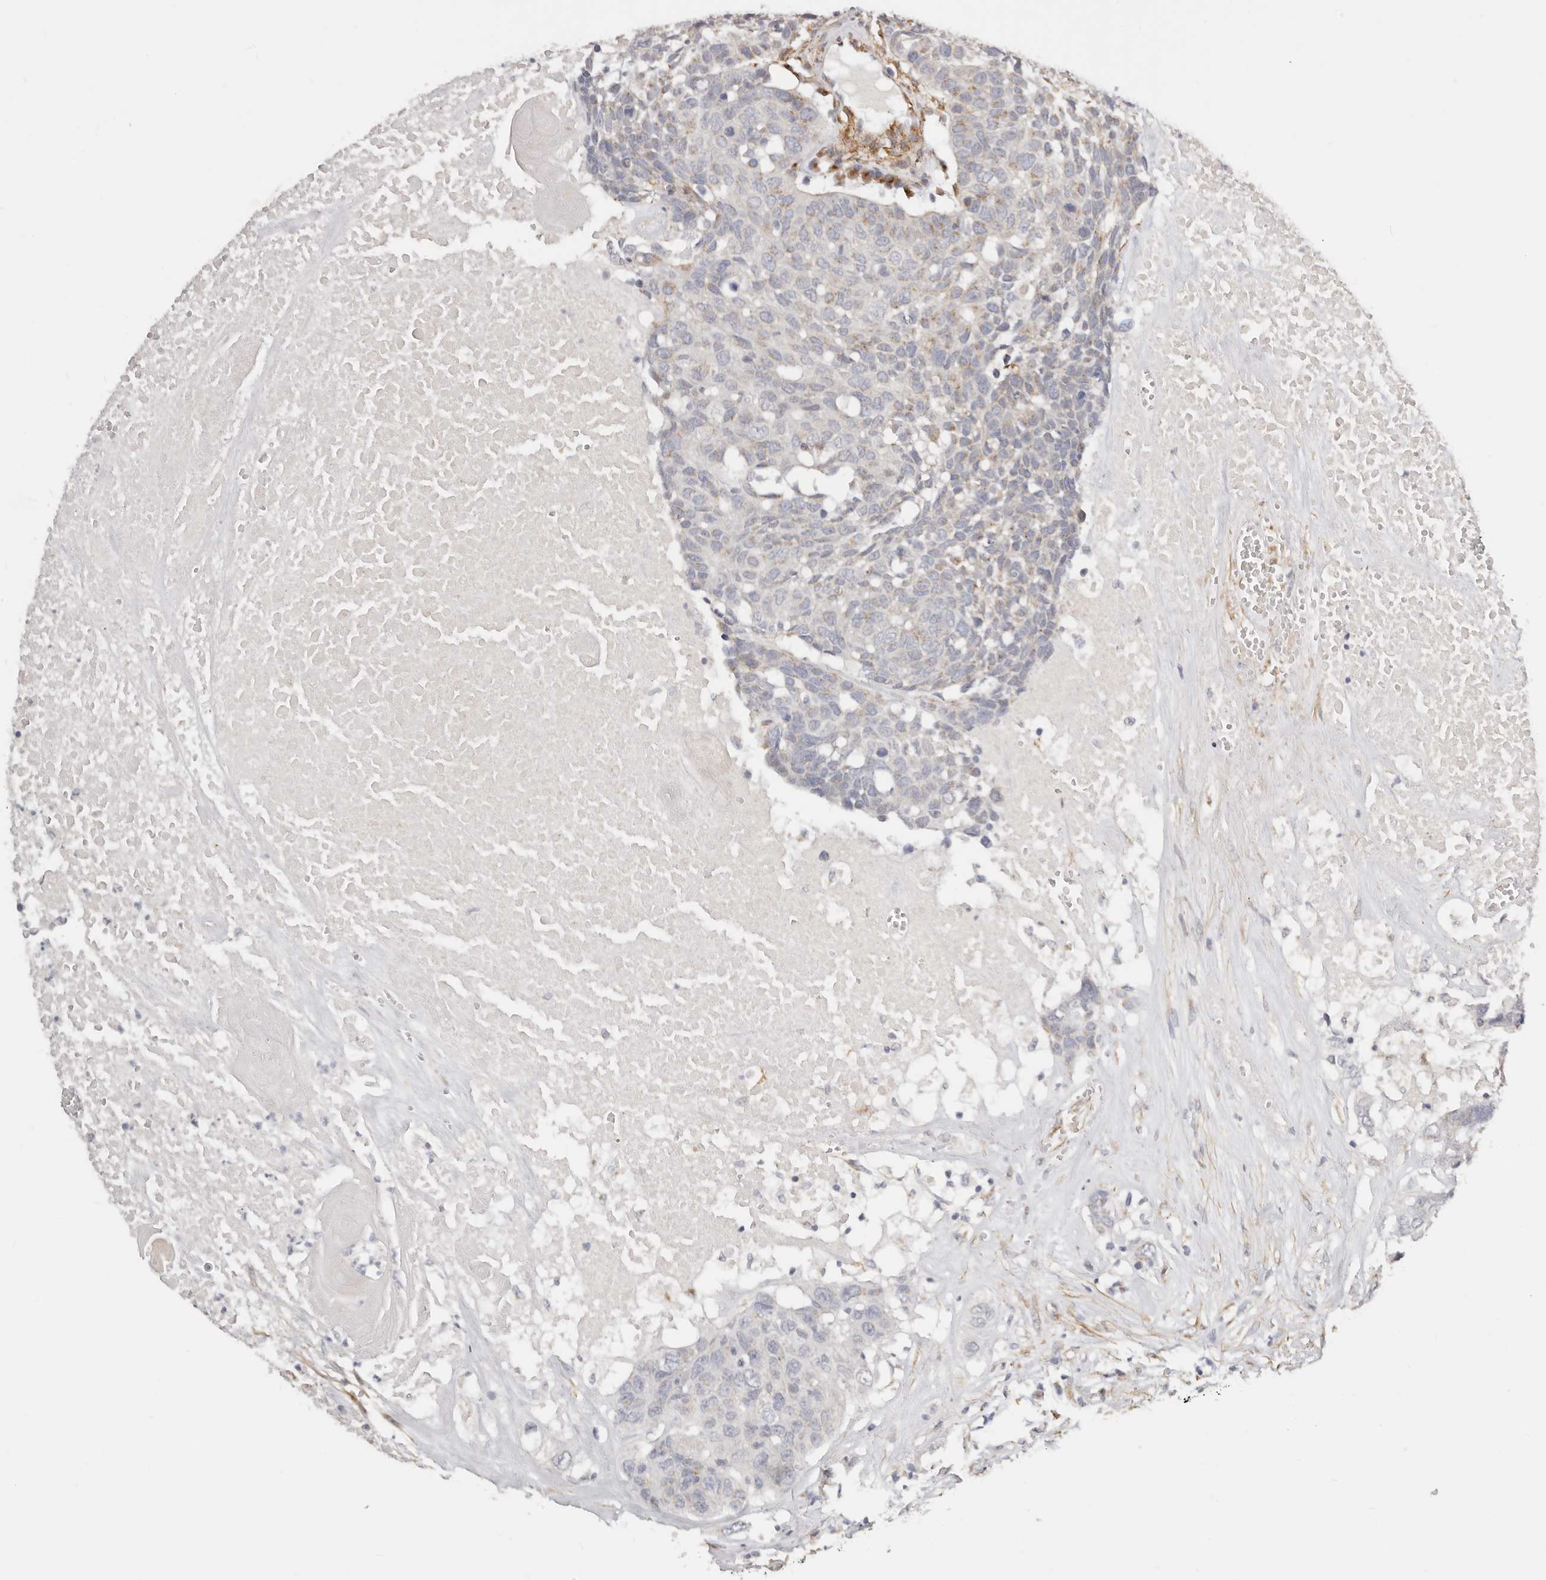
{"staining": {"intensity": "weak", "quantity": "<25%", "location": "cytoplasmic/membranous"}, "tissue": "head and neck cancer", "cell_type": "Tumor cells", "image_type": "cancer", "snomed": [{"axis": "morphology", "description": "Squamous cell carcinoma, NOS"}, {"axis": "topography", "description": "Head-Neck"}], "caption": "The image reveals no significant staining in tumor cells of squamous cell carcinoma (head and neck). (Brightfield microscopy of DAB (3,3'-diaminobenzidine) immunohistochemistry (IHC) at high magnification).", "gene": "RABAC1", "patient": {"sex": "male", "age": 66}}